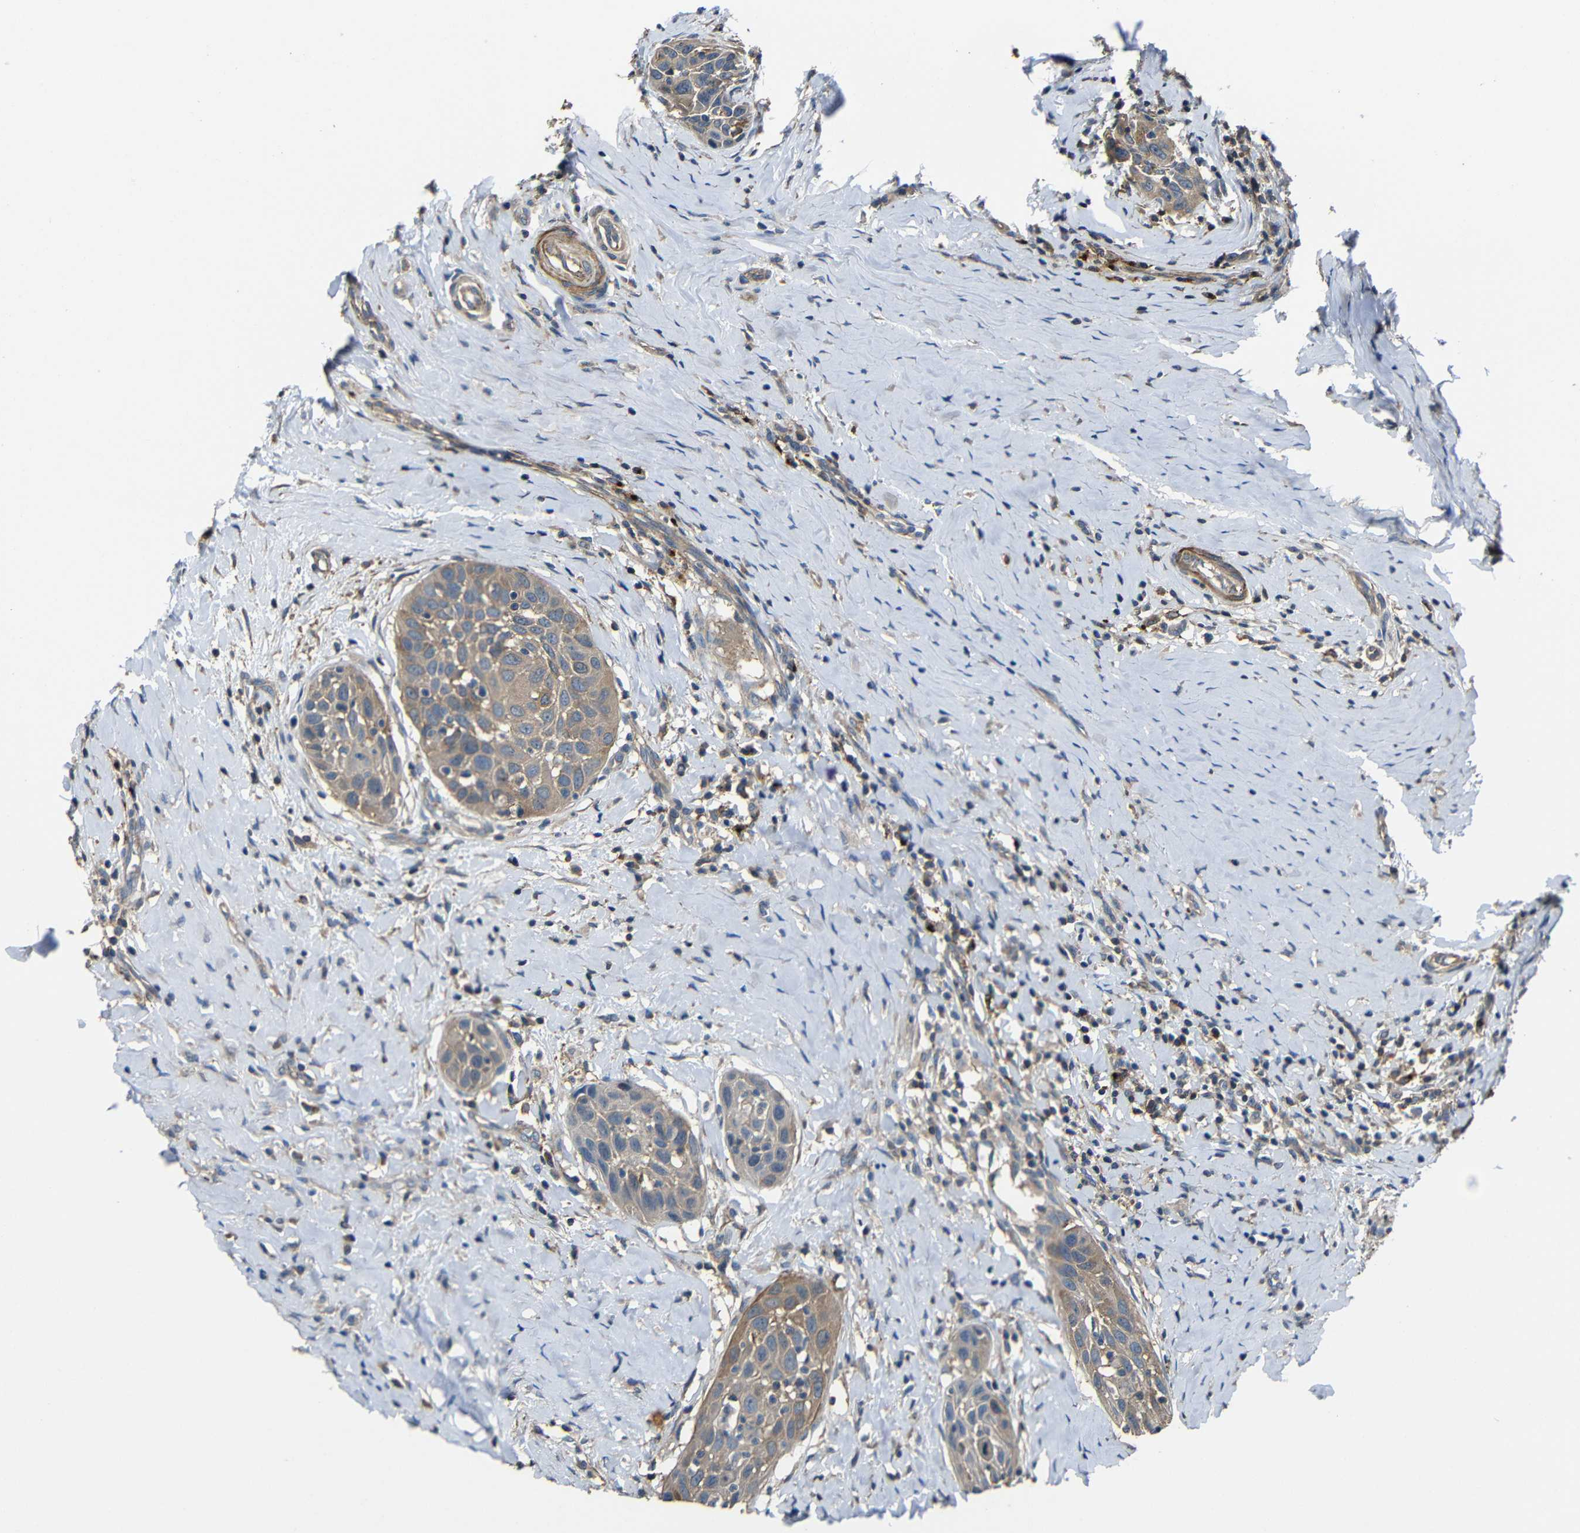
{"staining": {"intensity": "moderate", "quantity": ">75%", "location": "cytoplasmic/membranous"}, "tissue": "head and neck cancer", "cell_type": "Tumor cells", "image_type": "cancer", "snomed": [{"axis": "morphology", "description": "Normal tissue, NOS"}, {"axis": "morphology", "description": "Squamous cell carcinoma, NOS"}, {"axis": "topography", "description": "Oral tissue"}, {"axis": "topography", "description": "Head-Neck"}], "caption": "Human head and neck cancer stained for a protein (brown) shows moderate cytoplasmic/membranous positive positivity in approximately >75% of tumor cells.", "gene": "GDI1", "patient": {"sex": "female", "age": 50}}